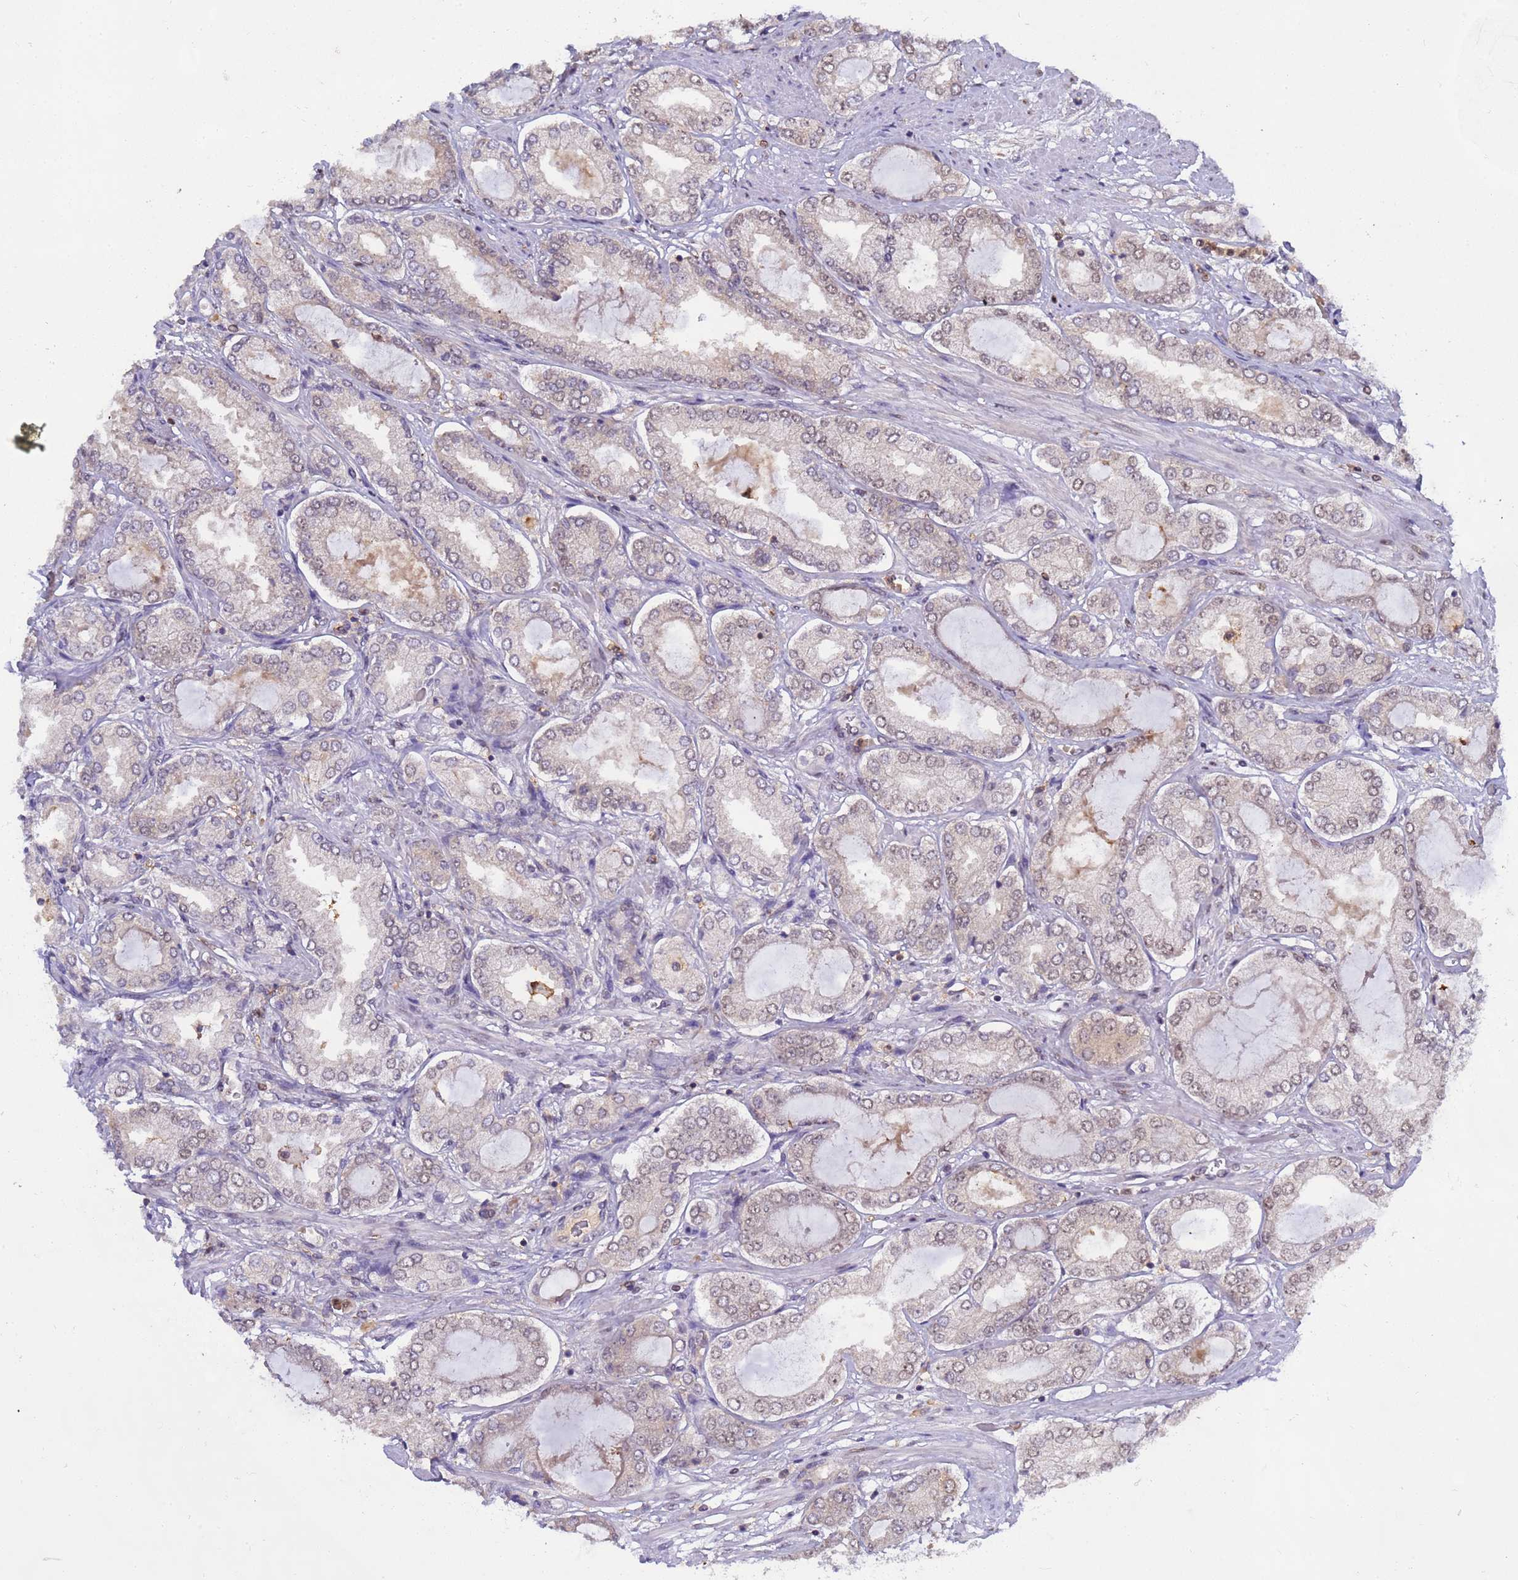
{"staining": {"intensity": "negative", "quantity": "none", "location": "none"}, "tissue": "prostate cancer", "cell_type": "Tumor cells", "image_type": "cancer", "snomed": [{"axis": "morphology", "description": "Adenocarcinoma, High grade"}, {"axis": "topography", "description": "Prostate"}], "caption": "Adenocarcinoma (high-grade) (prostate) was stained to show a protein in brown. There is no significant expression in tumor cells. (DAB (3,3'-diaminobenzidine) immunohistochemistry (IHC) with hematoxylin counter stain).", "gene": "CD53", "patient": {"sex": "male", "age": 68}}